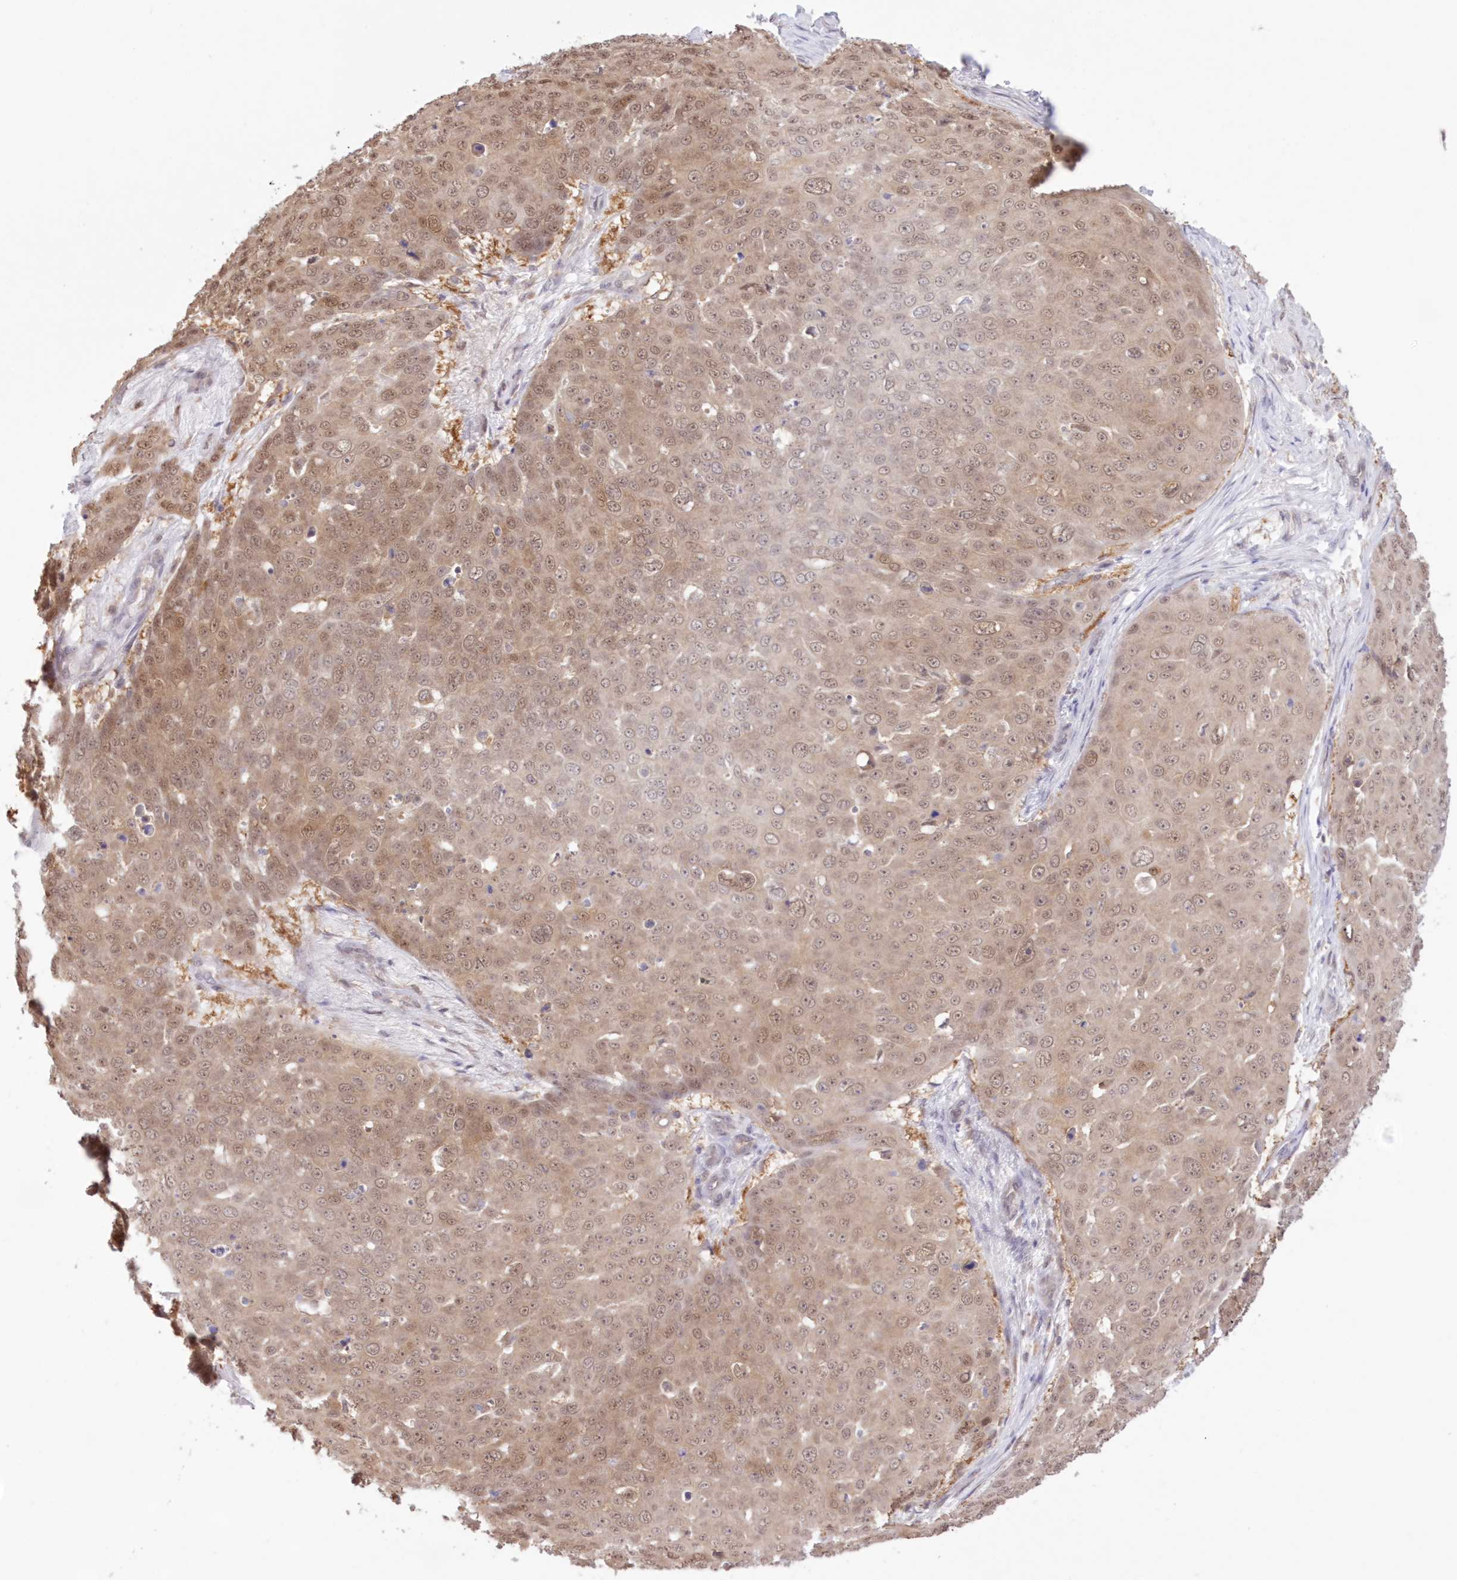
{"staining": {"intensity": "moderate", "quantity": ">75%", "location": "cytoplasmic/membranous,nuclear"}, "tissue": "skin cancer", "cell_type": "Tumor cells", "image_type": "cancer", "snomed": [{"axis": "morphology", "description": "Squamous cell carcinoma, NOS"}, {"axis": "topography", "description": "Skin"}], "caption": "An immunohistochemistry photomicrograph of tumor tissue is shown. Protein staining in brown labels moderate cytoplasmic/membranous and nuclear positivity in skin cancer within tumor cells. (DAB = brown stain, brightfield microscopy at high magnification).", "gene": "RNPEP", "patient": {"sex": "male", "age": 71}}